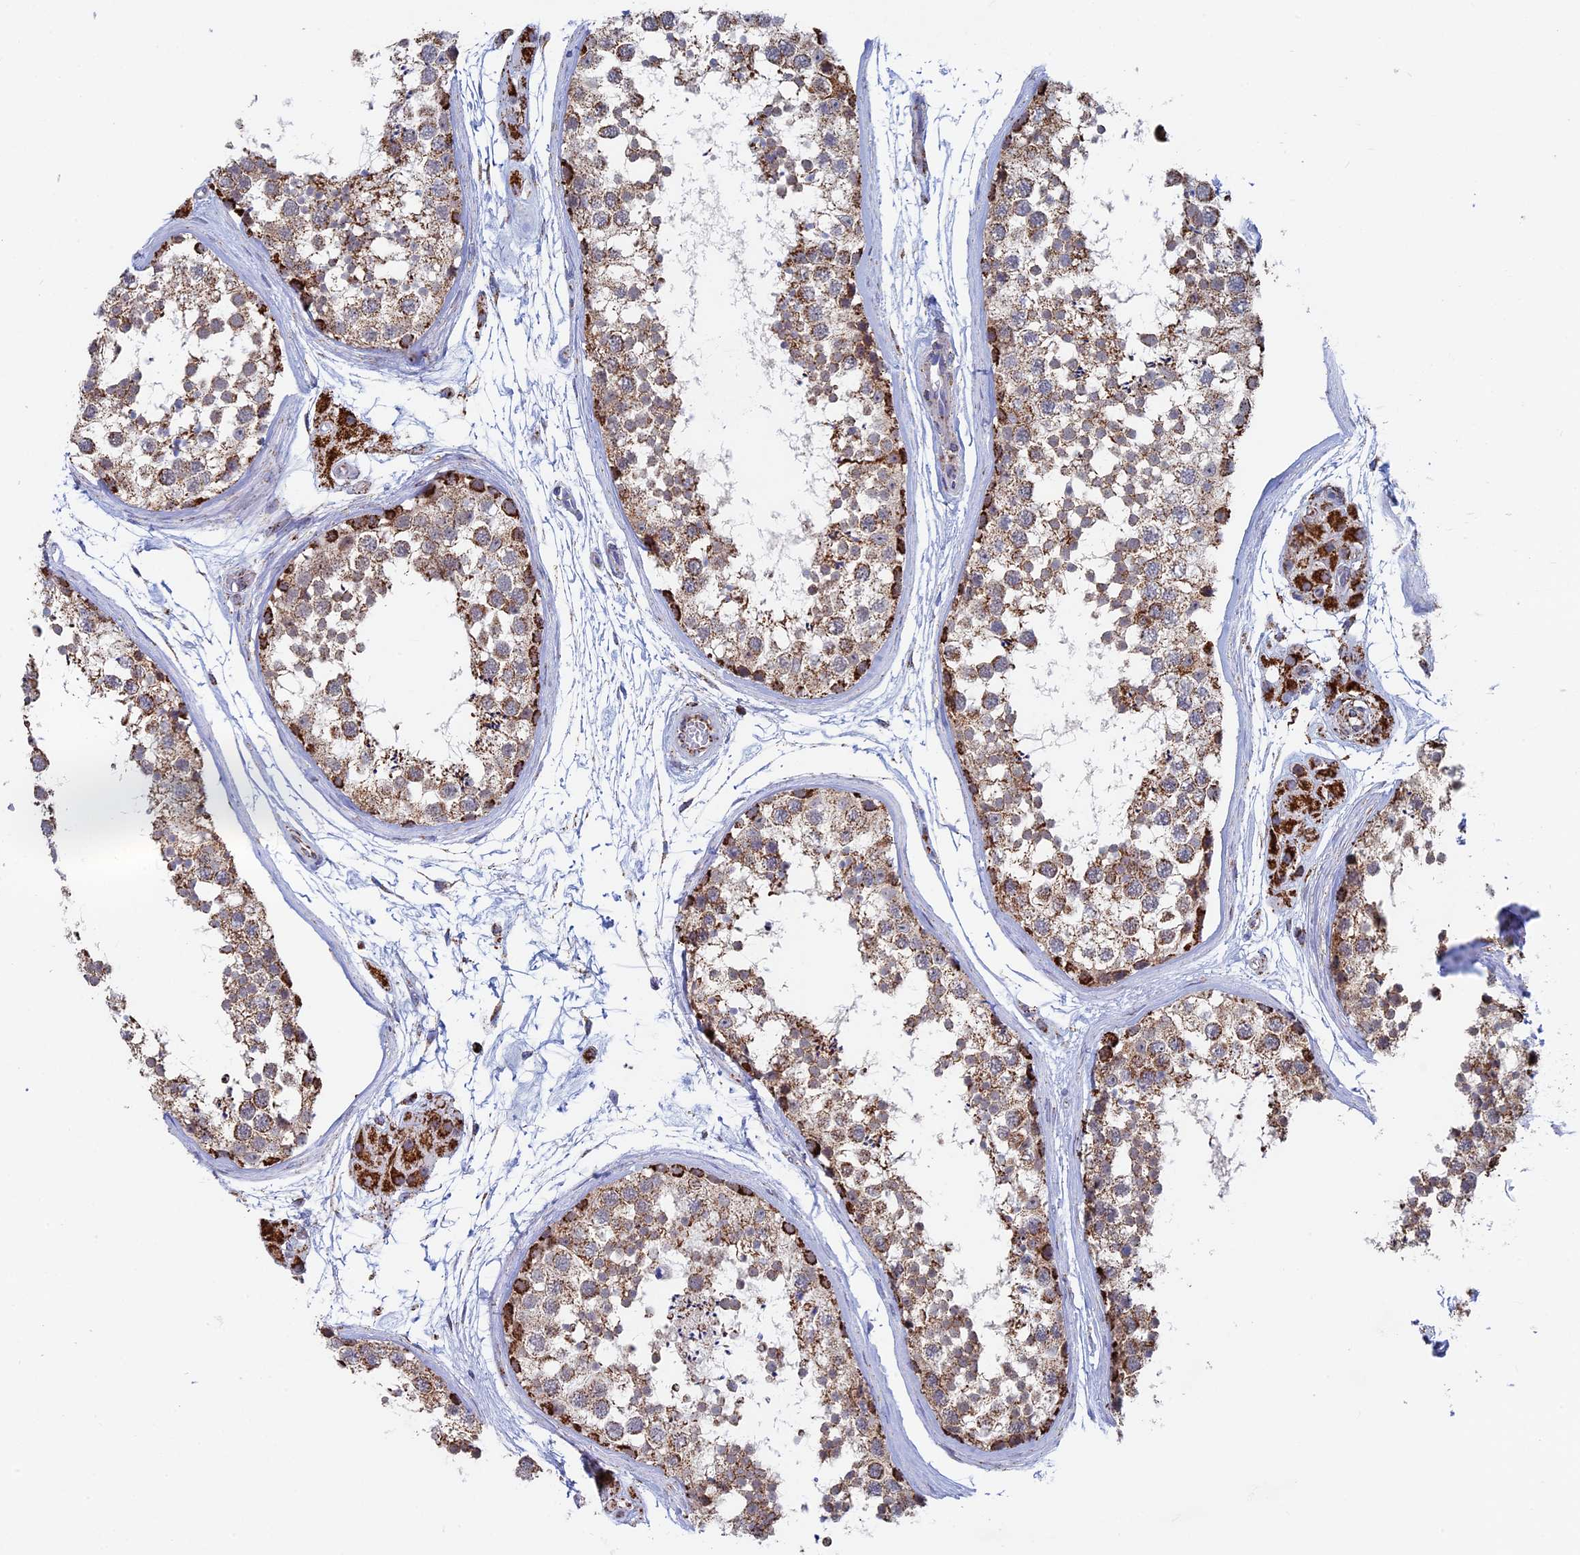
{"staining": {"intensity": "strong", "quantity": ">75%", "location": "cytoplasmic/membranous"}, "tissue": "testis", "cell_type": "Cells in seminiferous ducts", "image_type": "normal", "snomed": [{"axis": "morphology", "description": "Normal tissue, NOS"}, {"axis": "topography", "description": "Testis"}], "caption": "An immunohistochemistry (IHC) histopathology image of unremarkable tissue is shown. Protein staining in brown labels strong cytoplasmic/membranous positivity in testis within cells in seminiferous ducts.", "gene": "SEC24D", "patient": {"sex": "male", "age": 56}}